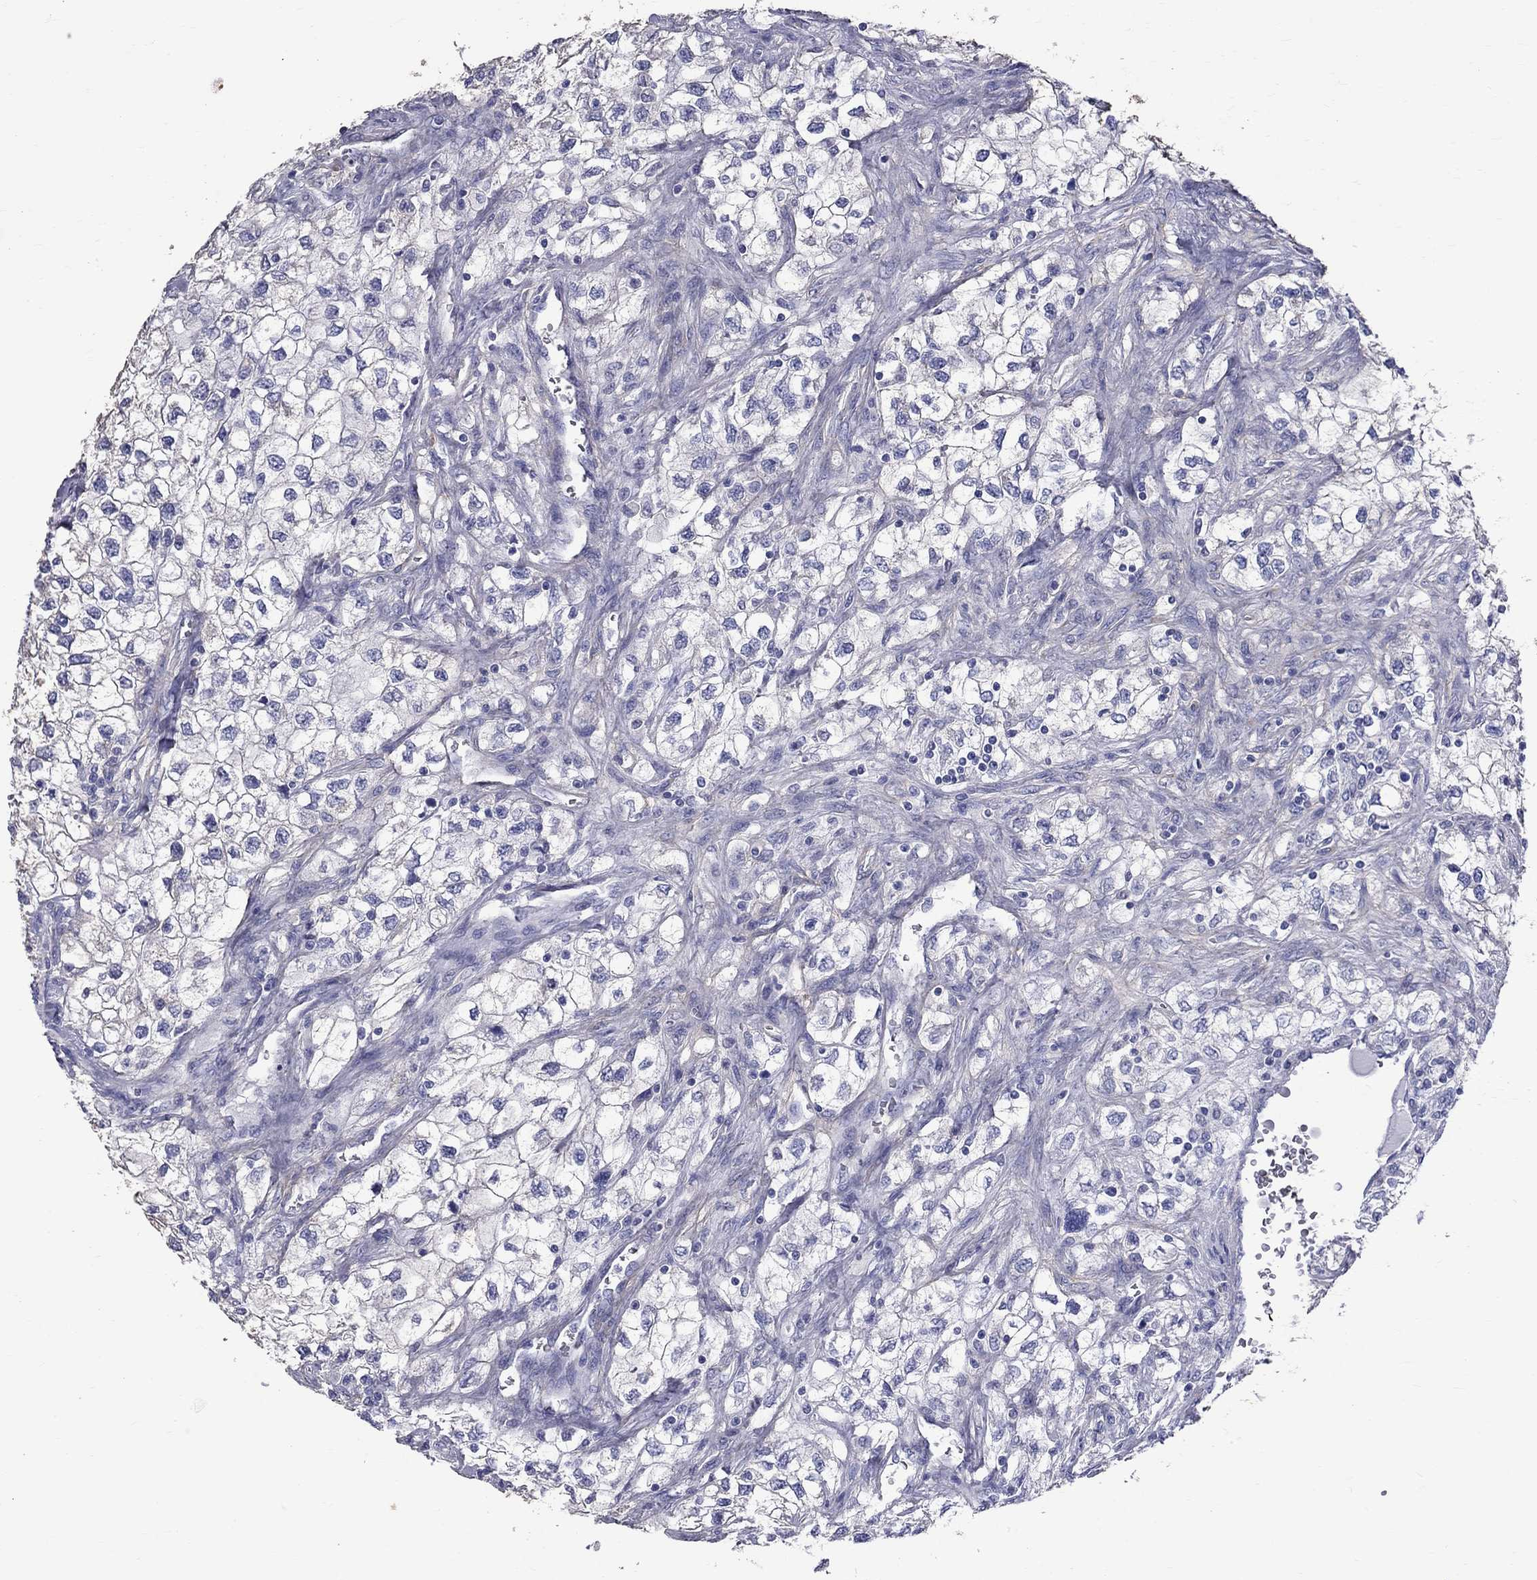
{"staining": {"intensity": "negative", "quantity": "none", "location": "none"}, "tissue": "renal cancer", "cell_type": "Tumor cells", "image_type": "cancer", "snomed": [{"axis": "morphology", "description": "Adenocarcinoma, NOS"}, {"axis": "topography", "description": "Kidney"}], "caption": "DAB immunohistochemical staining of human renal adenocarcinoma displays no significant positivity in tumor cells.", "gene": "ANXA10", "patient": {"sex": "male", "age": 59}}